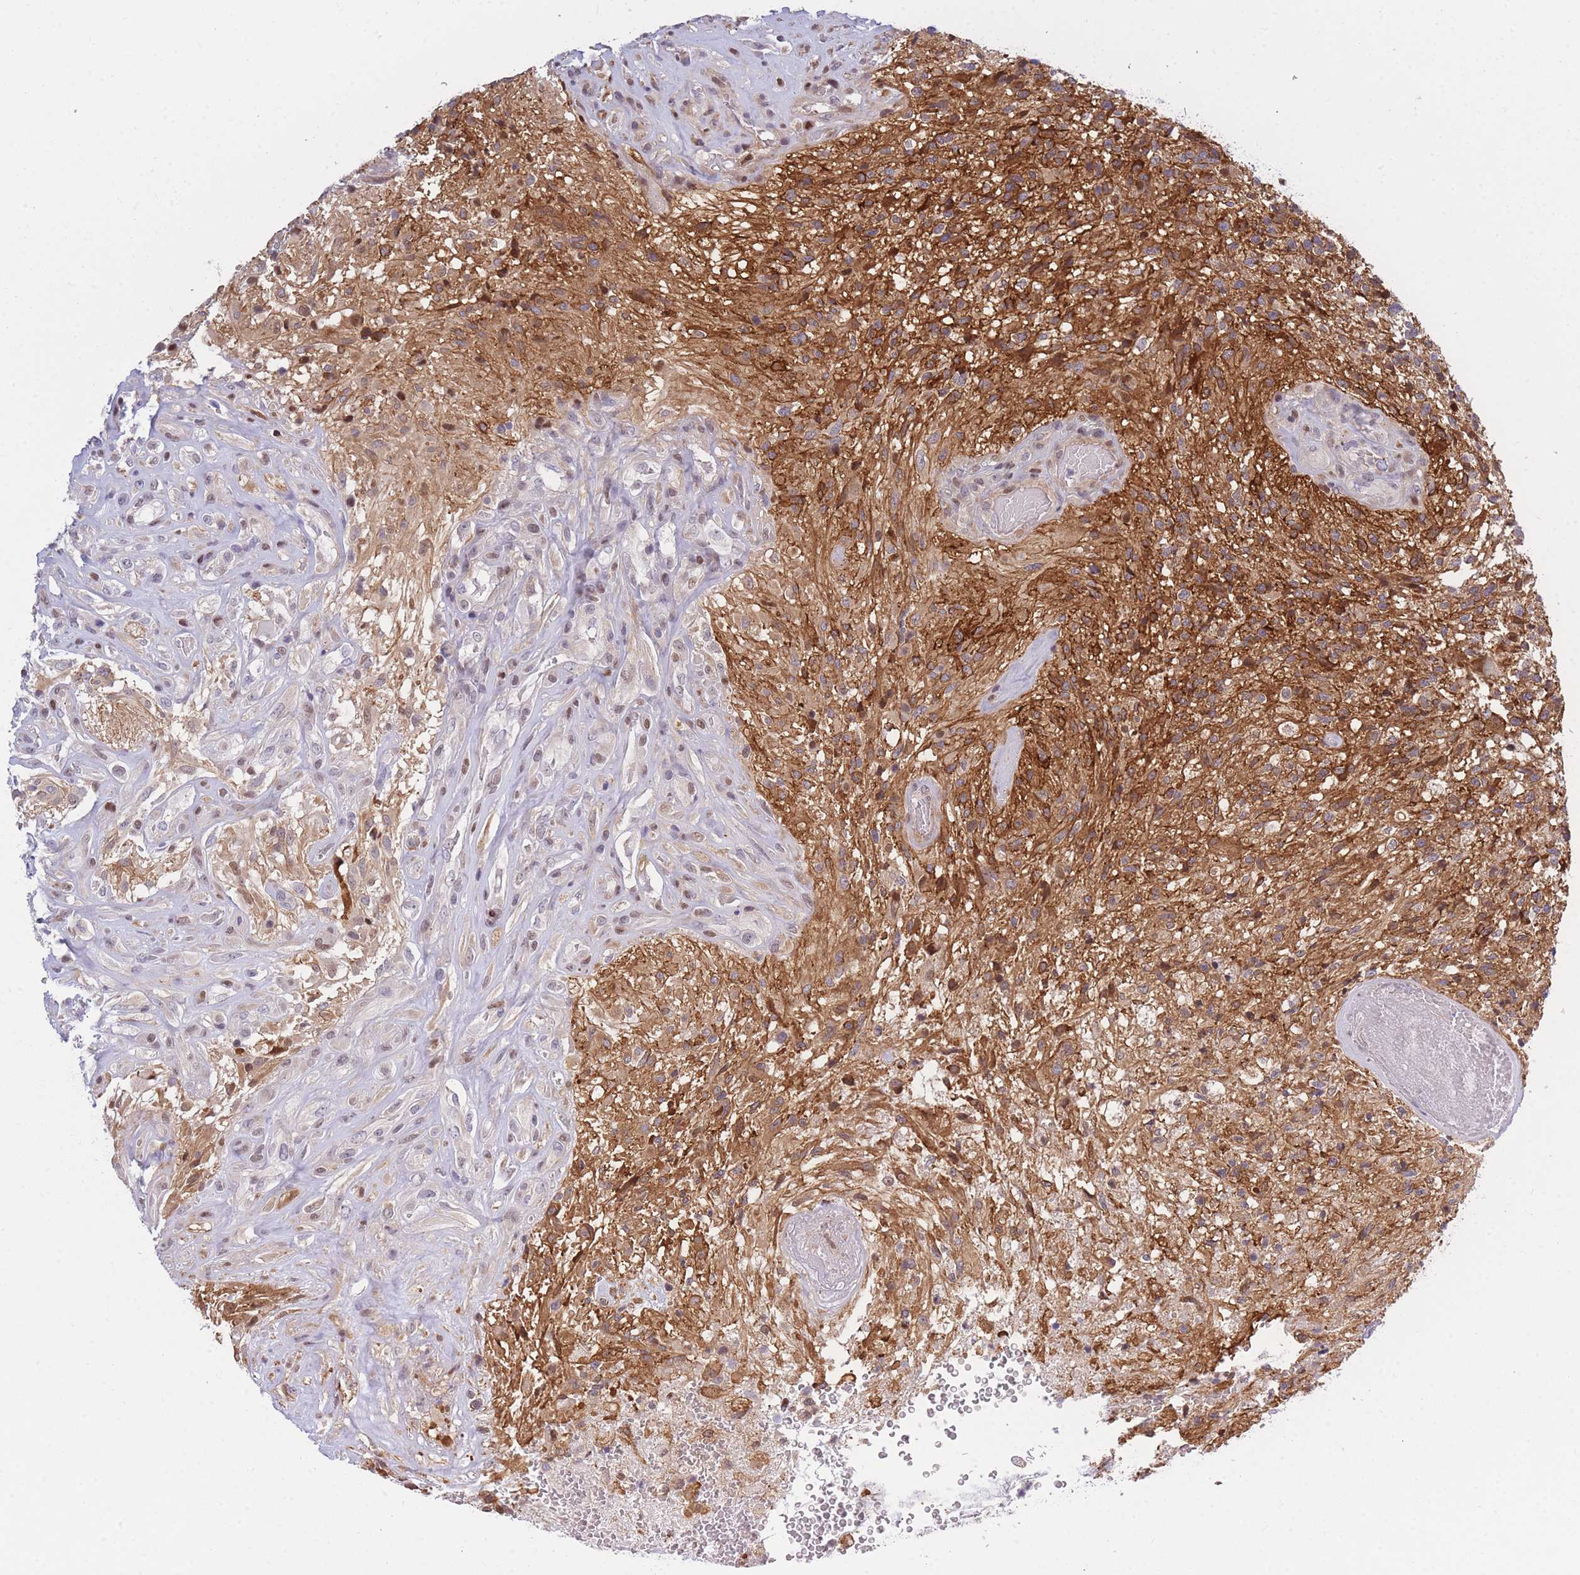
{"staining": {"intensity": "moderate", "quantity": "<25%", "location": "cytoplasmic/membranous"}, "tissue": "glioma", "cell_type": "Tumor cells", "image_type": "cancer", "snomed": [{"axis": "morphology", "description": "Glioma, malignant, High grade"}, {"axis": "topography", "description": "Brain"}], "caption": "Glioma stained with a protein marker exhibits moderate staining in tumor cells.", "gene": "CRACD", "patient": {"sex": "male", "age": 56}}